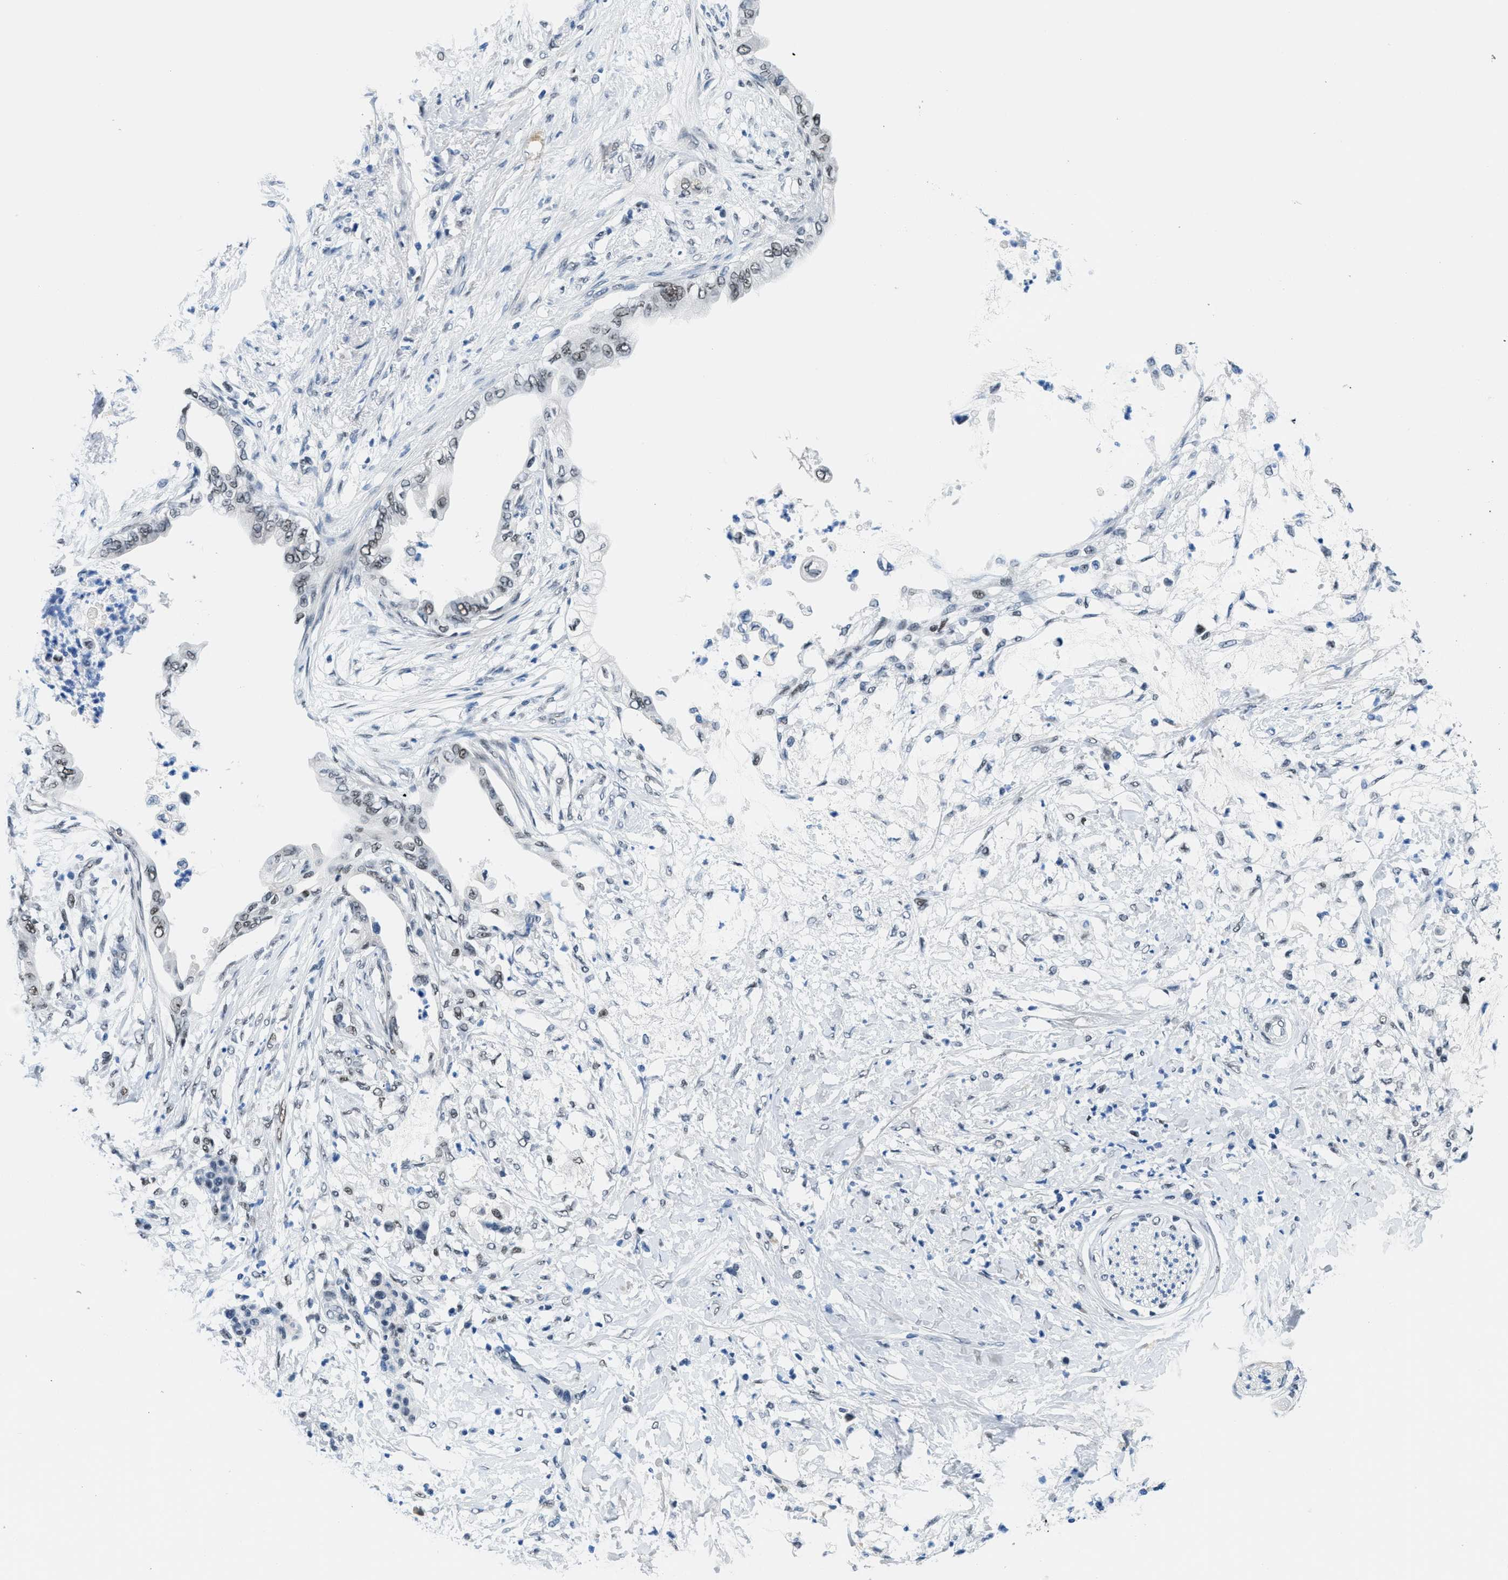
{"staining": {"intensity": "weak", "quantity": "25%-75%", "location": "nuclear"}, "tissue": "pancreatic cancer", "cell_type": "Tumor cells", "image_type": "cancer", "snomed": [{"axis": "morphology", "description": "Normal tissue, NOS"}, {"axis": "morphology", "description": "Adenocarcinoma, NOS"}, {"axis": "topography", "description": "Pancreas"}, {"axis": "topography", "description": "Duodenum"}], "caption": "An image of human pancreatic cancer stained for a protein displays weak nuclear brown staining in tumor cells.", "gene": "SMARCAD1", "patient": {"sex": "female", "age": 60}}